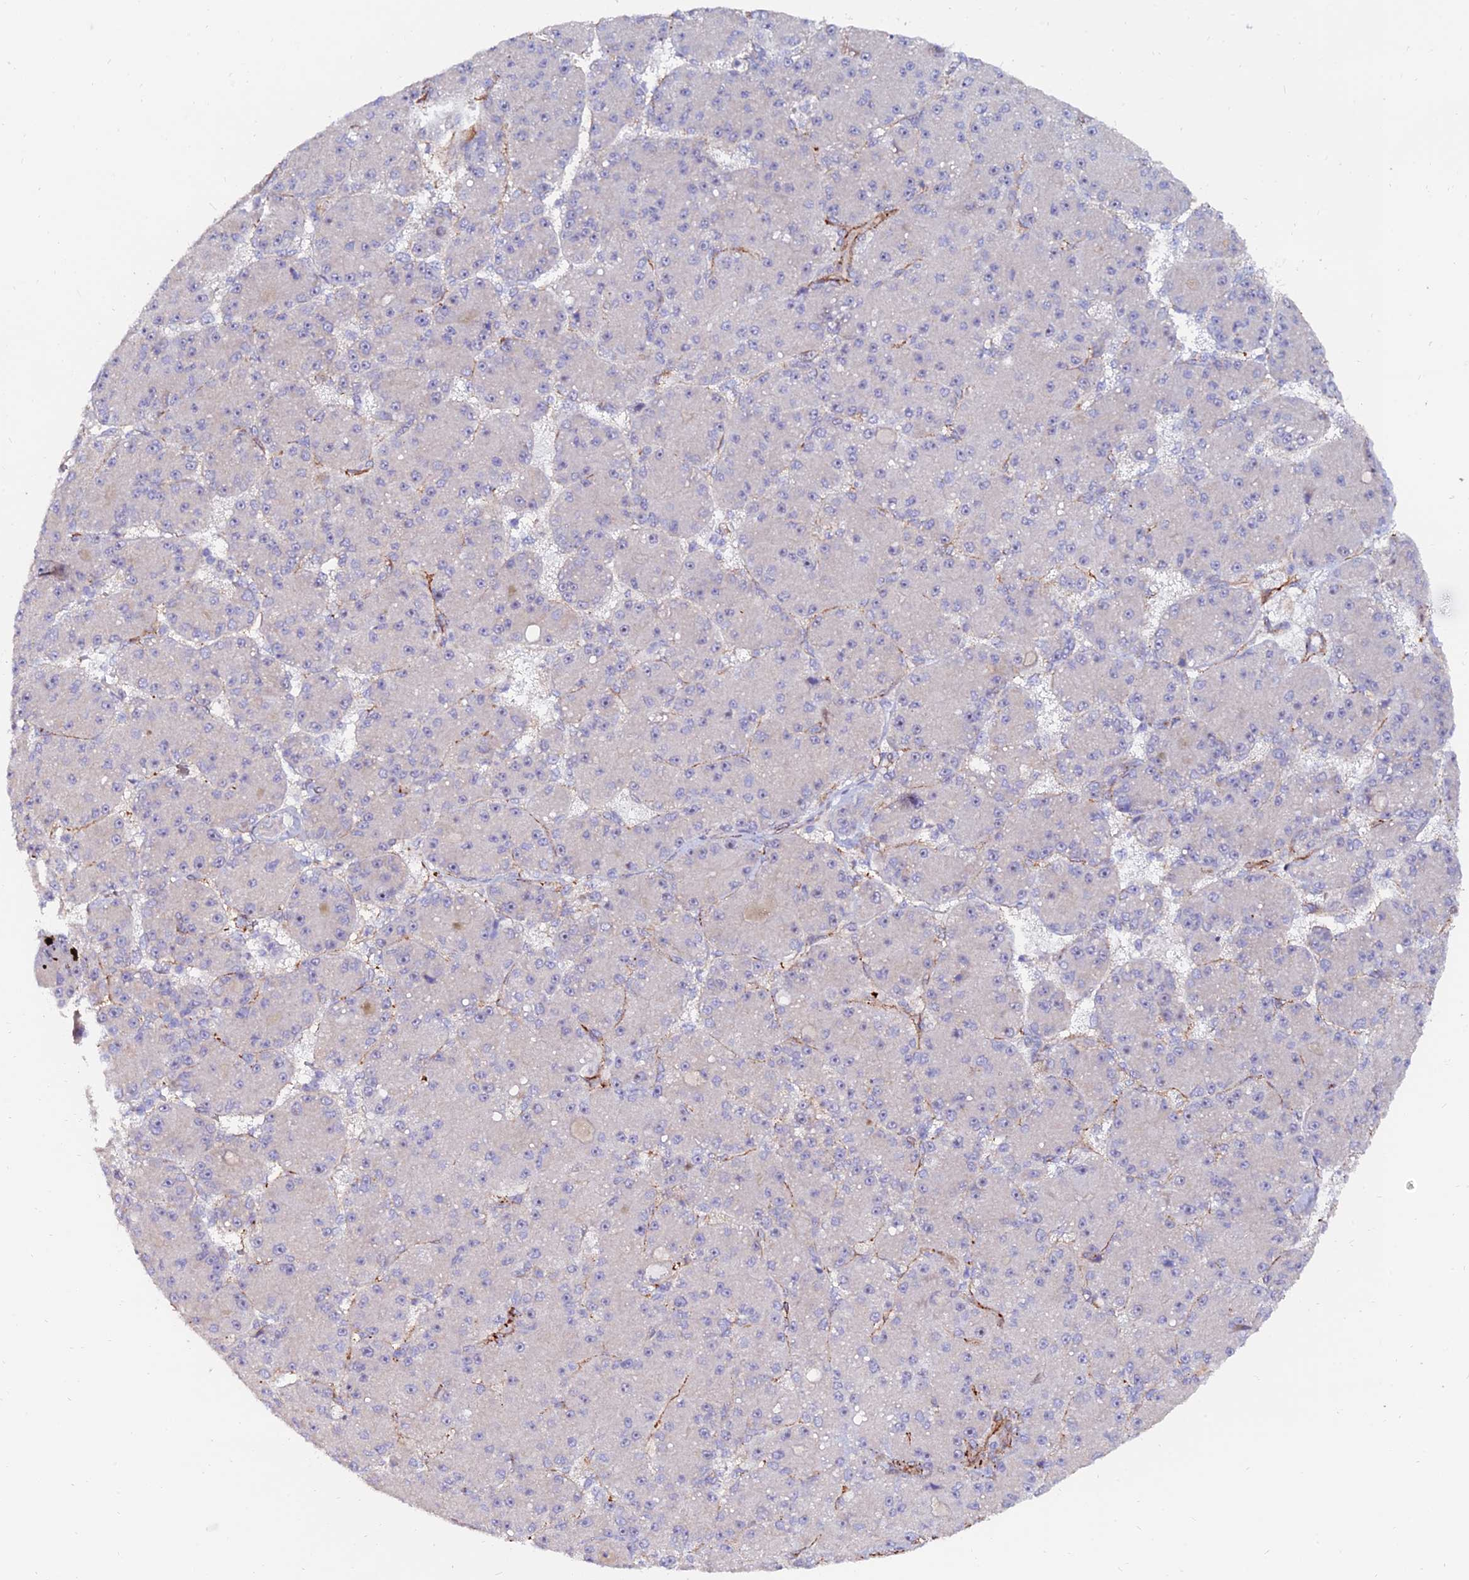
{"staining": {"intensity": "negative", "quantity": "none", "location": "none"}, "tissue": "liver cancer", "cell_type": "Tumor cells", "image_type": "cancer", "snomed": [{"axis": "morphology", "description": "Carcinoma, Hepatocellular, NOS"}, {"axis": "topography", "description": "Liver"}], "caption": "Histopathology image shows no significant protein staining in tumor cells of liver cancer.", "gene": "ALDH3B2", "patient": {"sex": "male", "age": 67}}